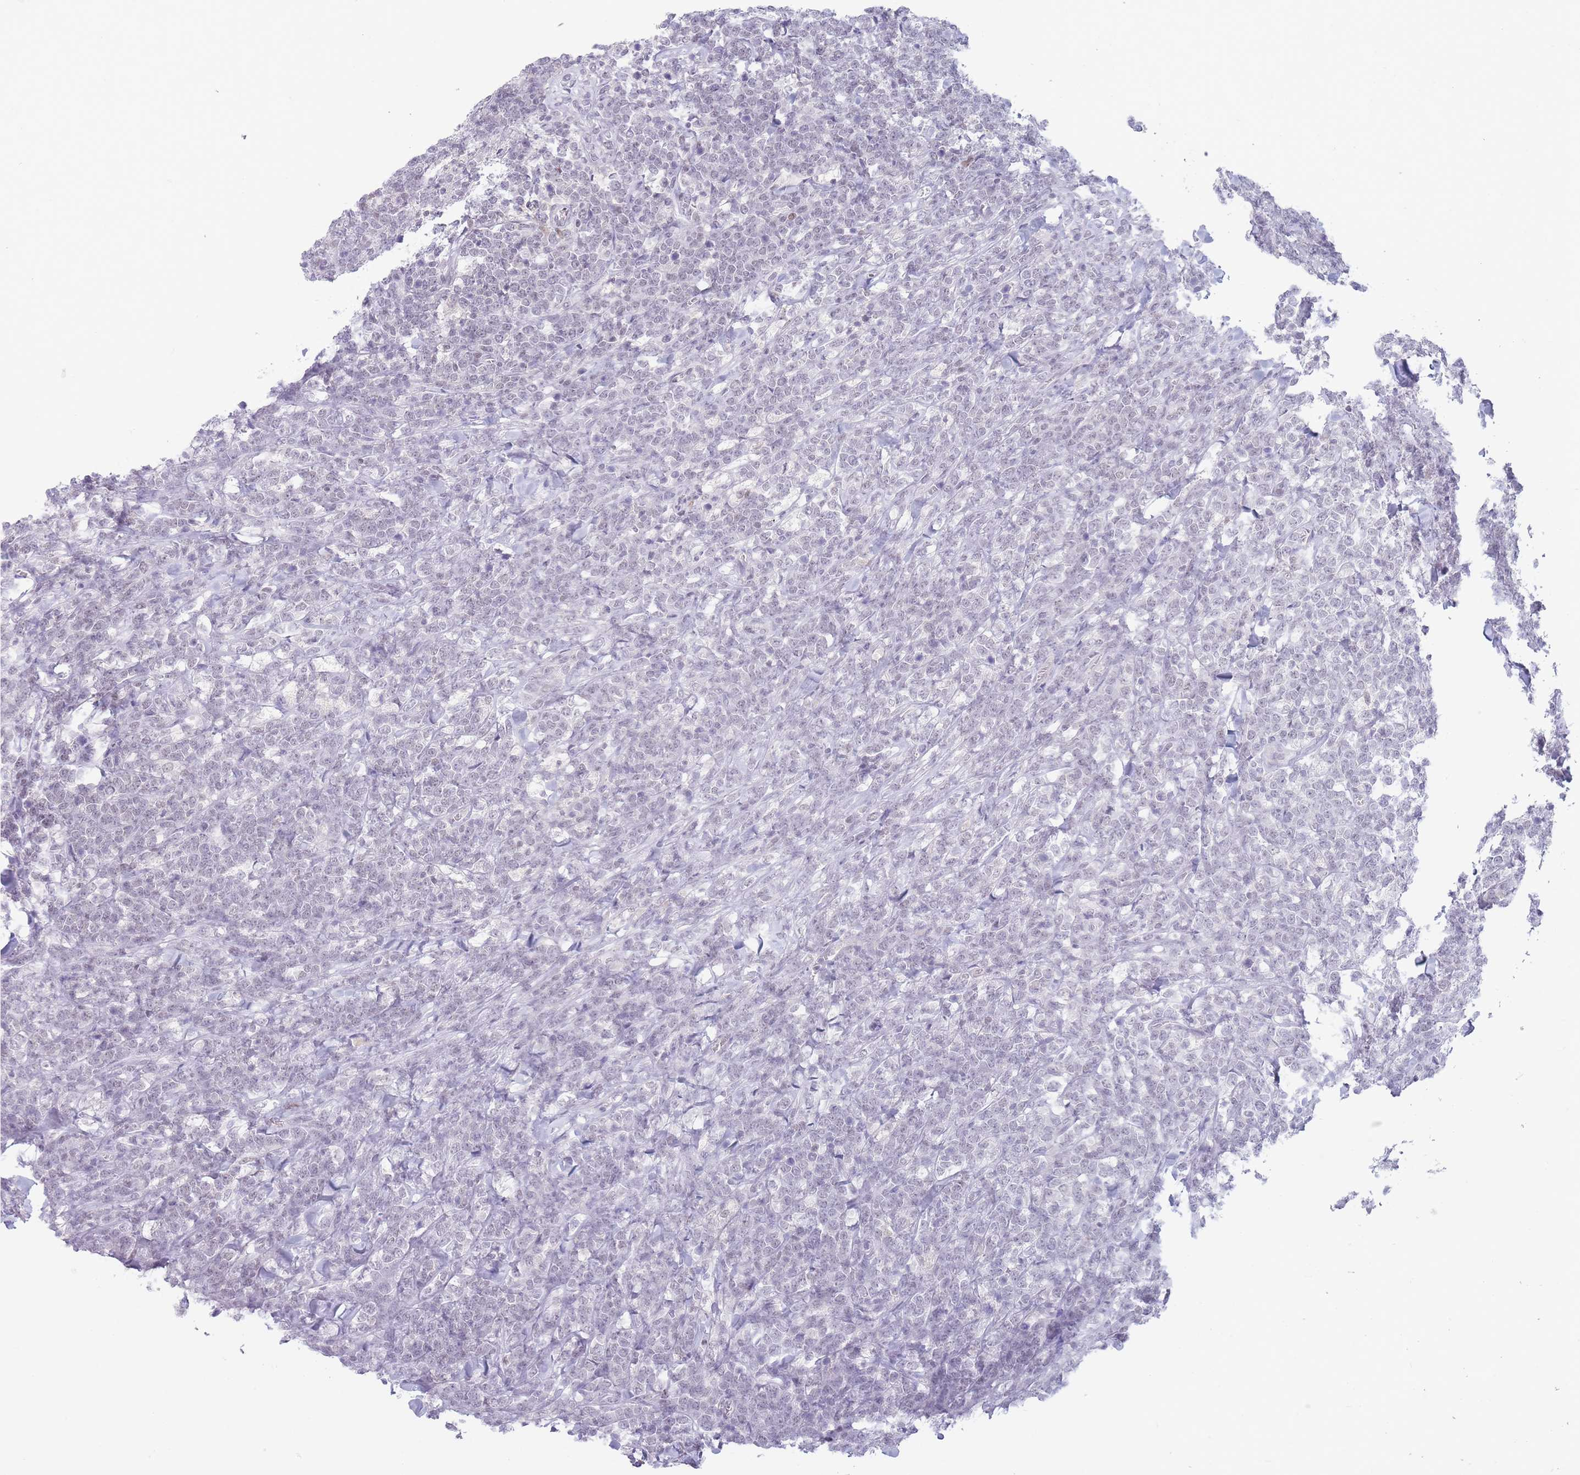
{"staining": {"intensity": "negative", "quantity": "none", "location": "none"}, "tissue": "lymphoma", "cell_type": "Tumor cells", "image_type": "cancer", "snomed": [{"axis": "morphology", "description": "Malignant lymphoma, non-Hodgkin's type, High grade"}, {"axis": "topography", "description": "Small intestine"}], "caption": "High-grade malignant lymphoma, non-Hodgkin's type was stained to show a protein in brown. There is no significant positivity in tumor cells.", "gene": "ARID3B", "patient": {"sex": "male", "age": 8}}